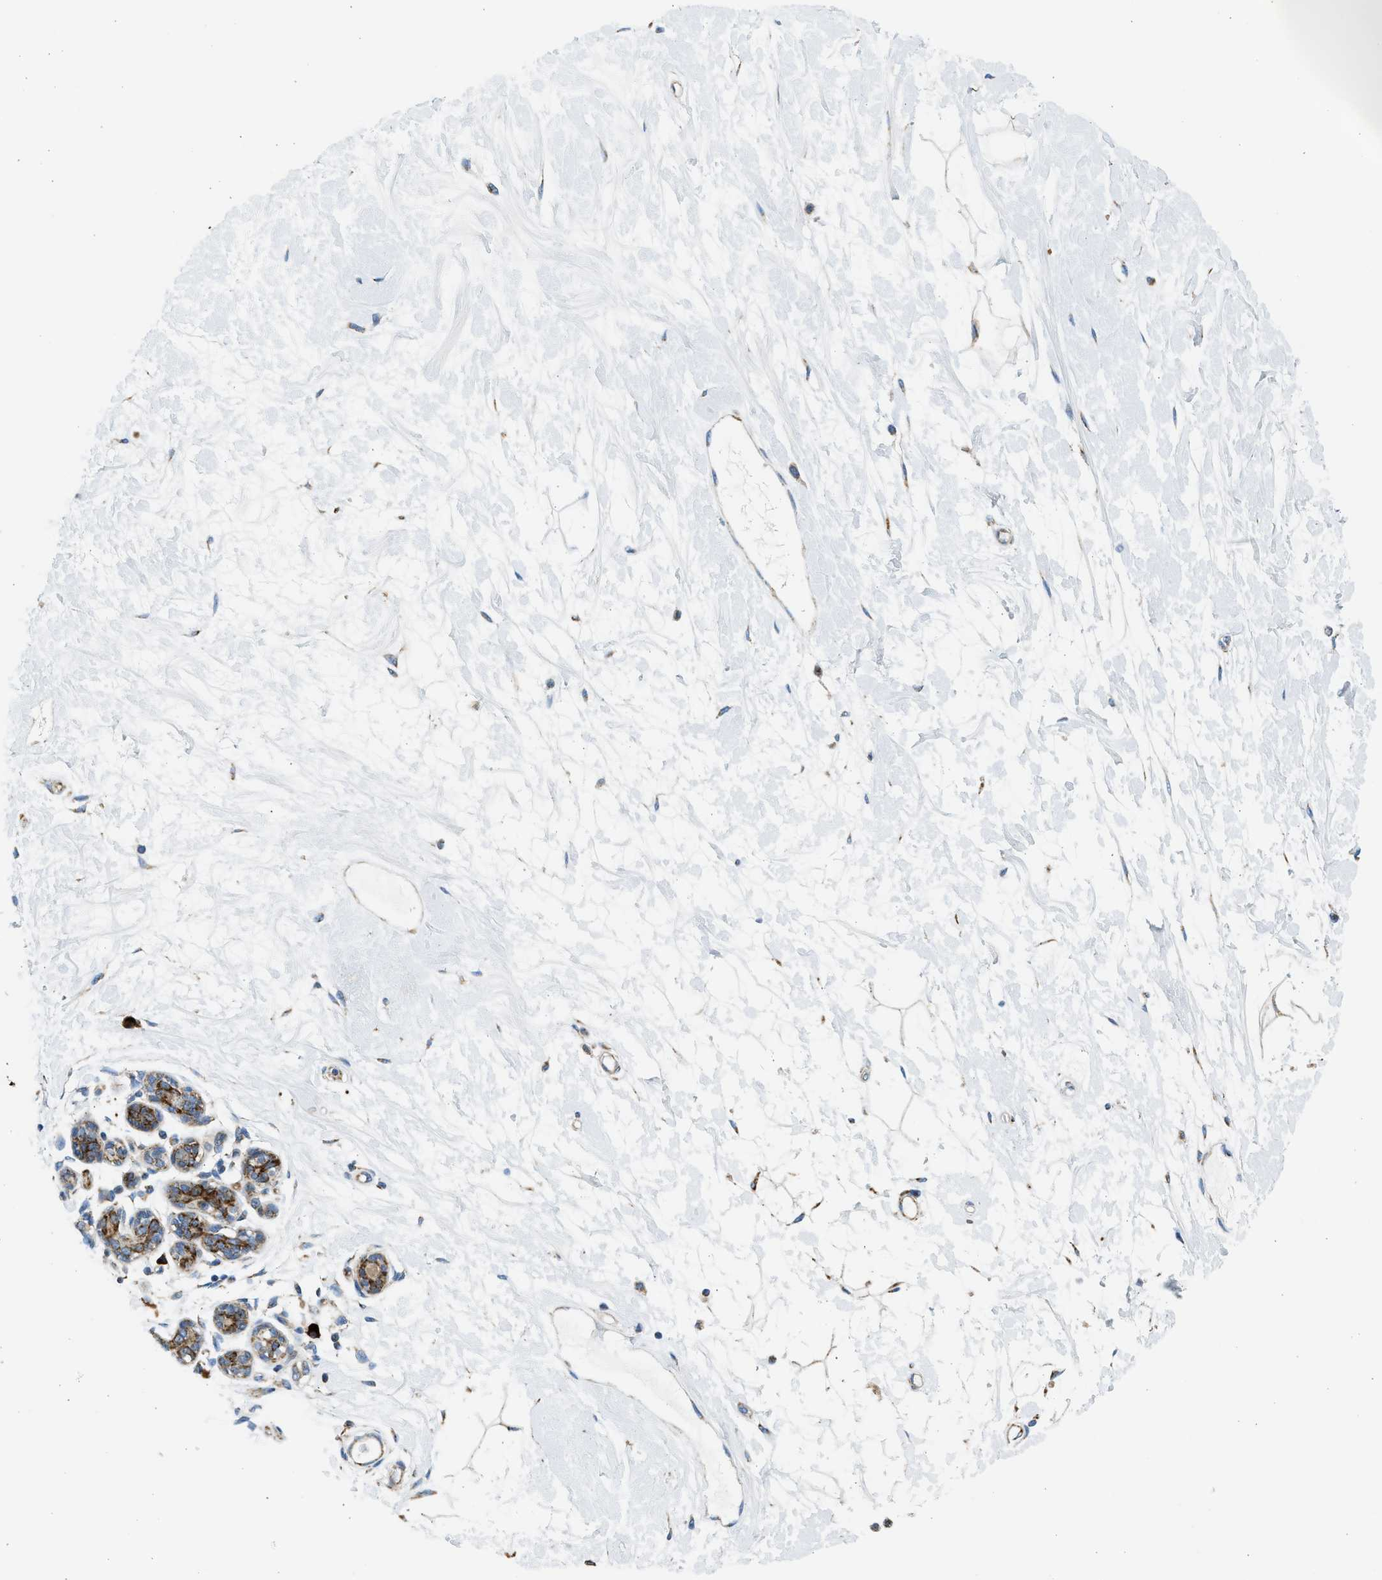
{"staining": {"intensity": "moderate", "quantity": ">75%", "location": "cytoplasmic/membranous"}, "tissue": "breast", "cell_type": "Adipocytes", "image_type": "normal", "snomed": [{"axis": "morphology", "description": "Normal tissue, NOS"}, {"axis": "morphology", "description": "Lobular carcinoma"}, {"axis": "topography", "description": "Breast"}], "caption": "The micrograph demonstrates immunohistochemical staining of benign breast. There is moderate cytoplasmic/membranous positivity is present in approximately >75% of adipocytes.", "gene": "KCNMB3", "patient": {"sex": "female", "age": 59}}